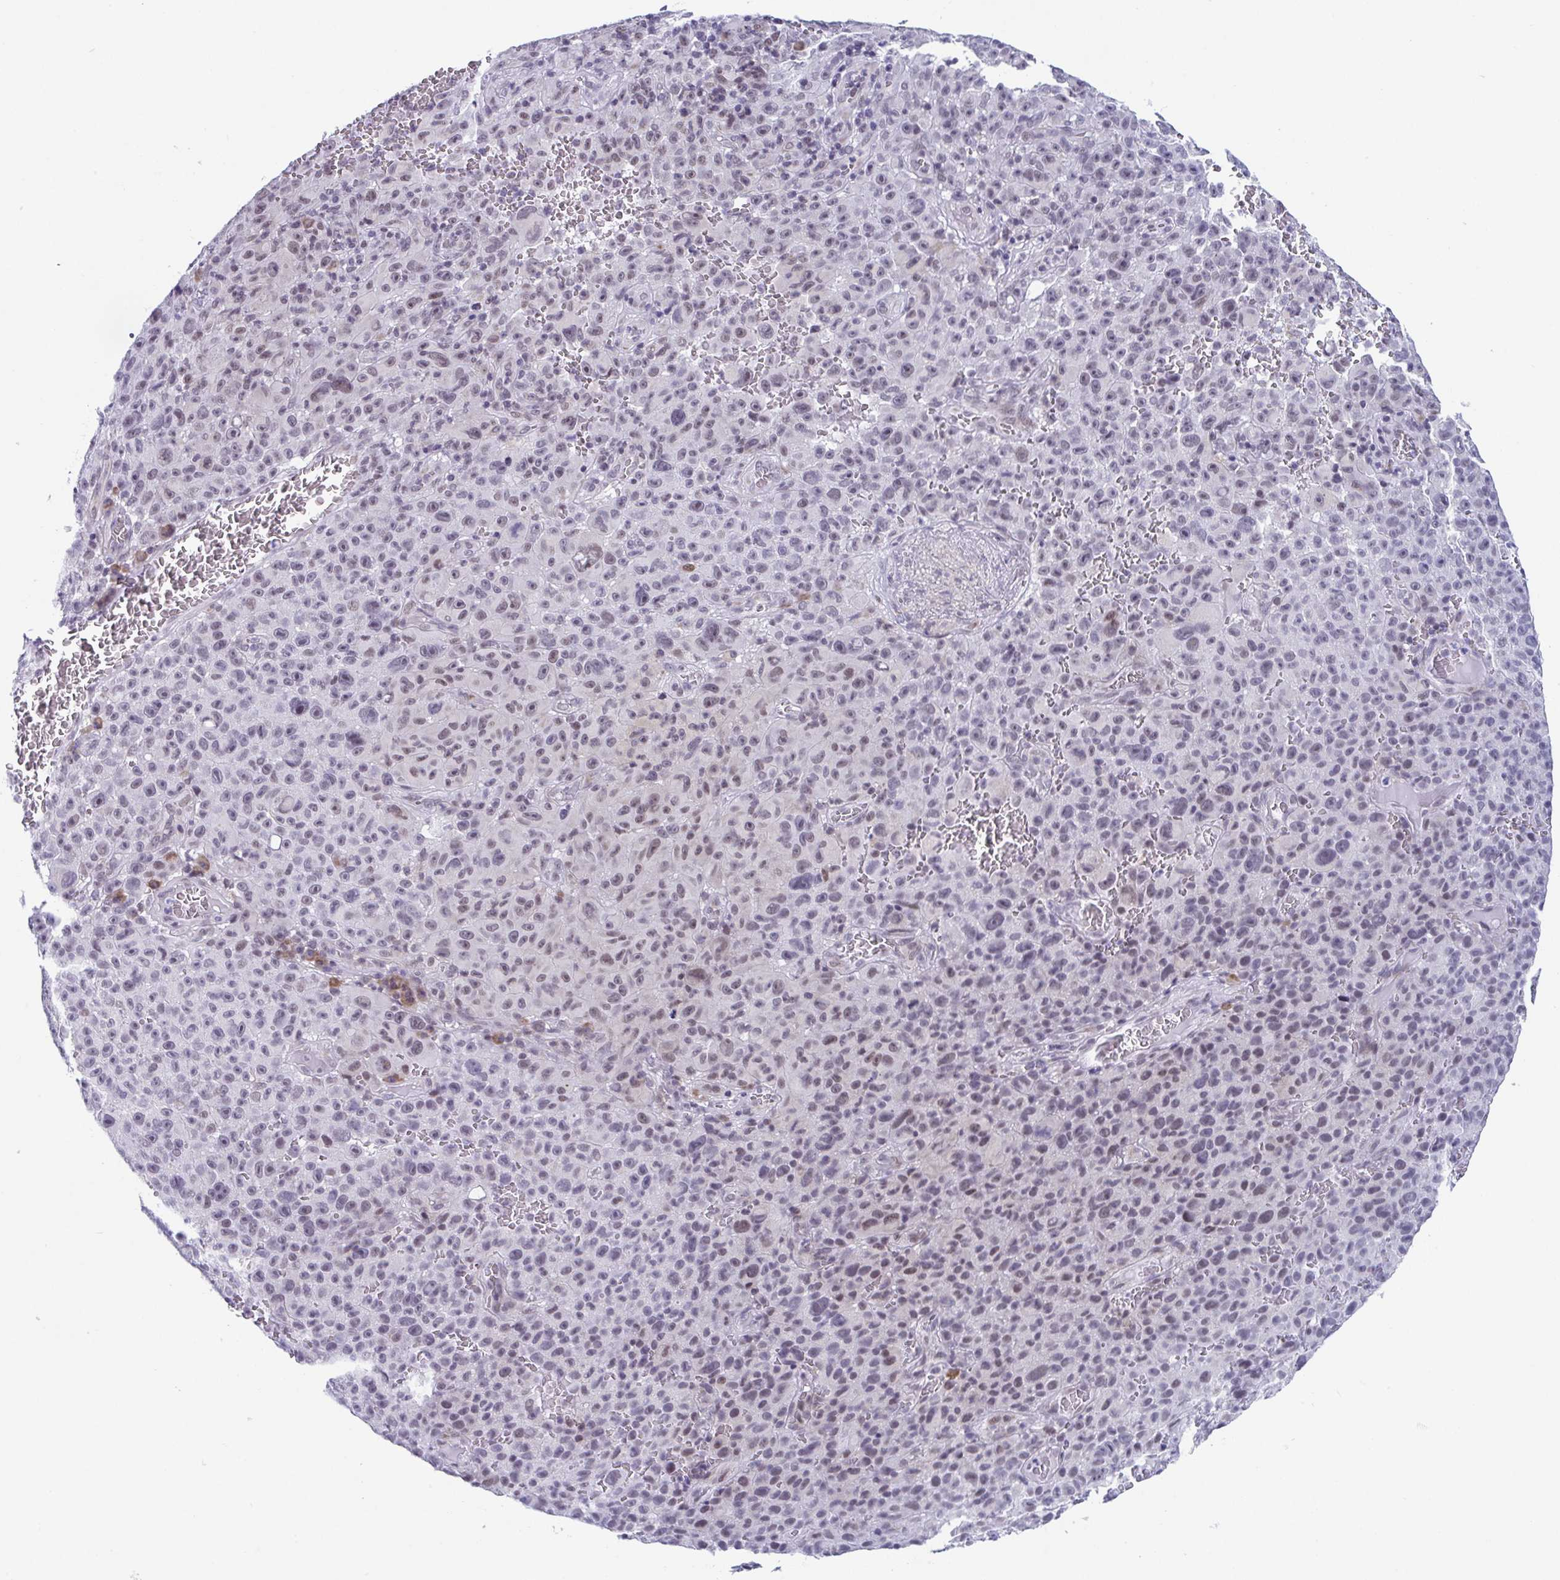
{"staining": {"intensity": "weak", "quantity": "25%-75%", "location": "nuclear"}, "tissue": "melanoma", "cell_type": "Tumor cells", "image_type": "cancer", "snomed": [{"axis": "morphology", "description": "Malignant melanoma, NOS"}, {"axis": "topography", "description": "Skin"}], "caption": "Immunohistochemistry micrograph of neoplastic tissue: human malignant melanoma stained using immunohistochemistry (IHC) displays low levels of weak protein expression localized specifically in the nuclear of tumor cells, appearing as a nuclear brown color.", "gene": "WDR72", "patient": {"sex": "female", "age": 82}}